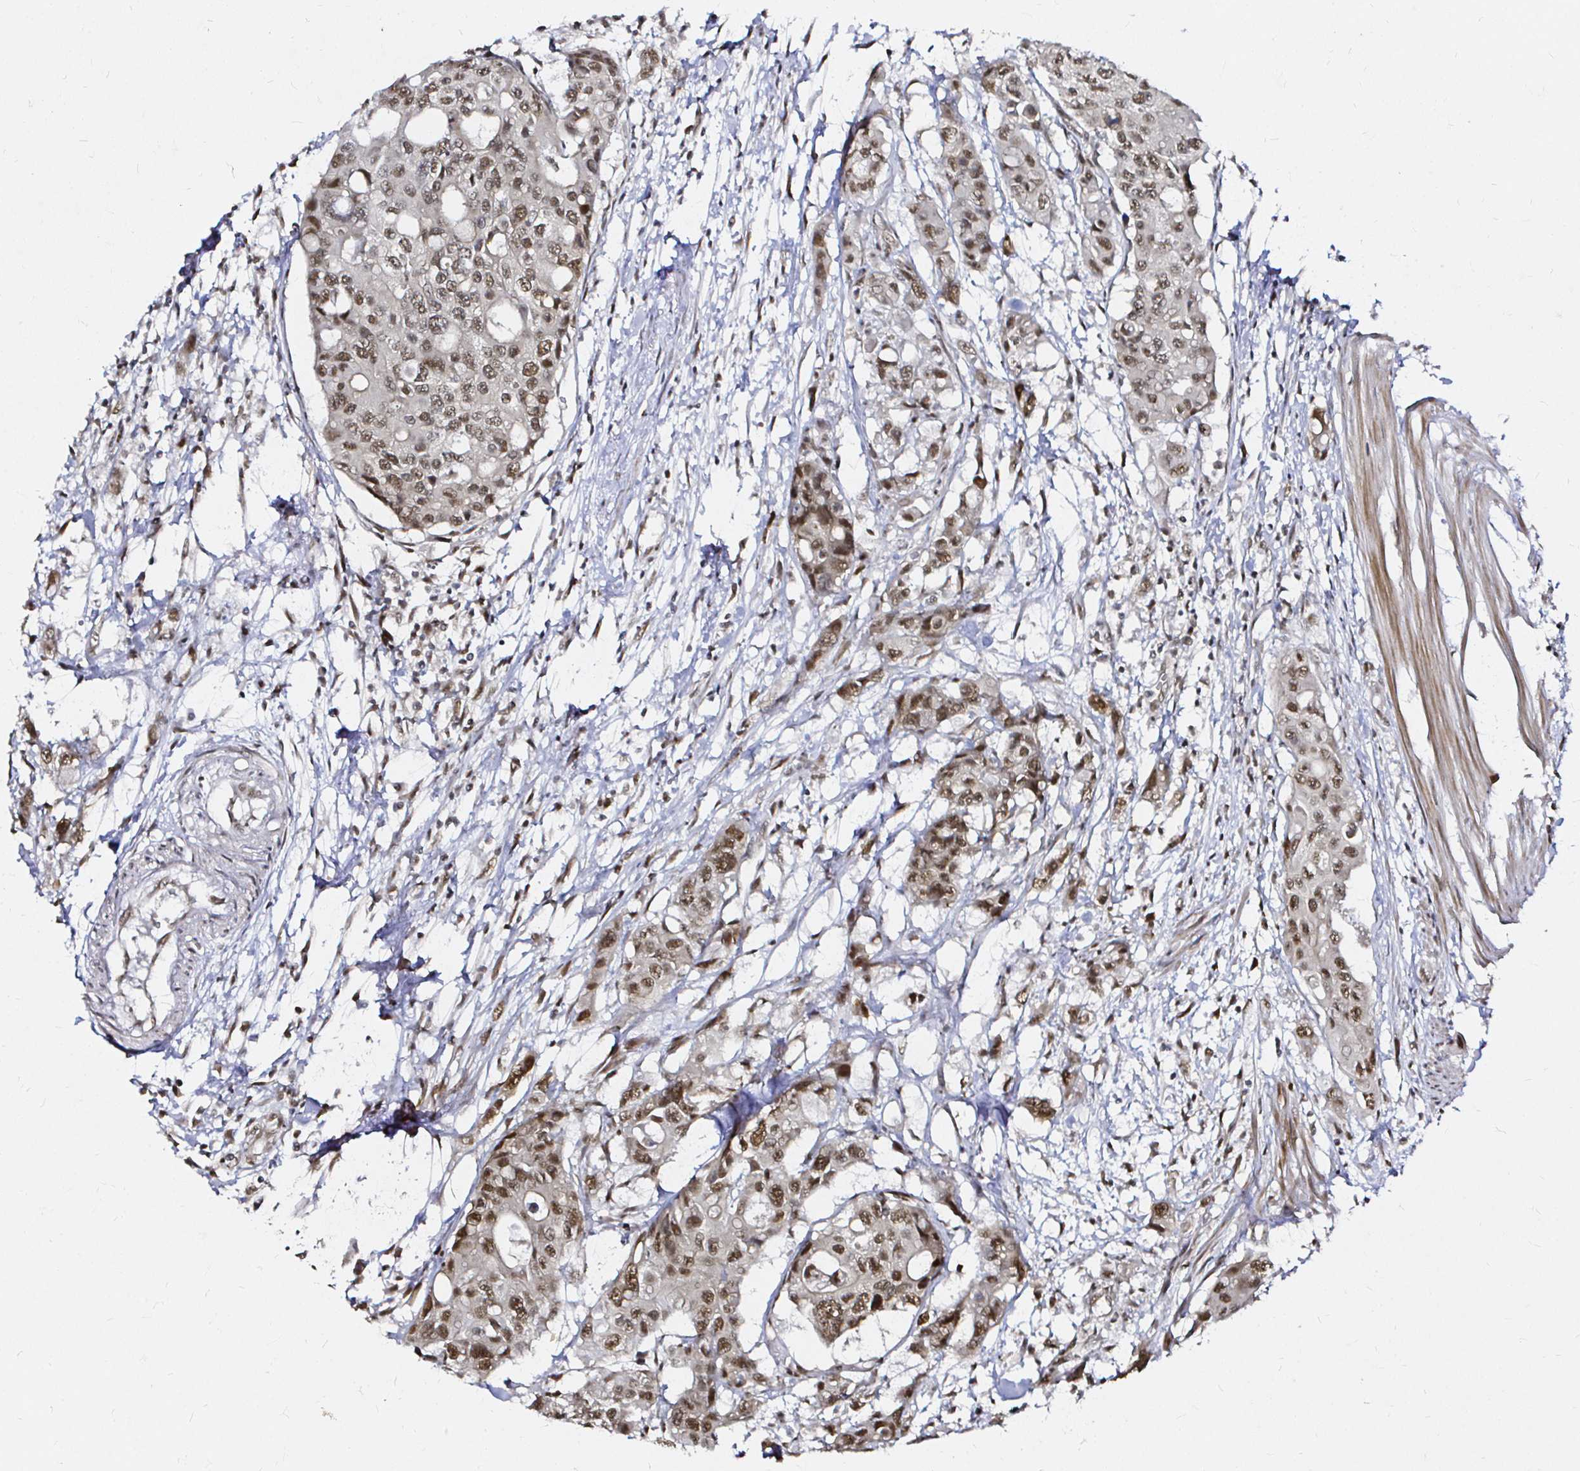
{"staining": {"intensity": "moderate", "quantity": ">75%", "location": "nuclear"}, "tissue": "colorectal cancer", "cell_type": "Tumor cells", "image_type": "cancer", "snomed": [{"axis": "morphology", "description": "Adenocarcinoma, NOS"}, {"axis": "topography", "description": "Colon"}], "caption": "Colorectal cancer stained for a protein shows moderate nuclear positivity in tumor cells.", "gene": "SNRPC", "patient": {"sex": "male", "age": 77}}